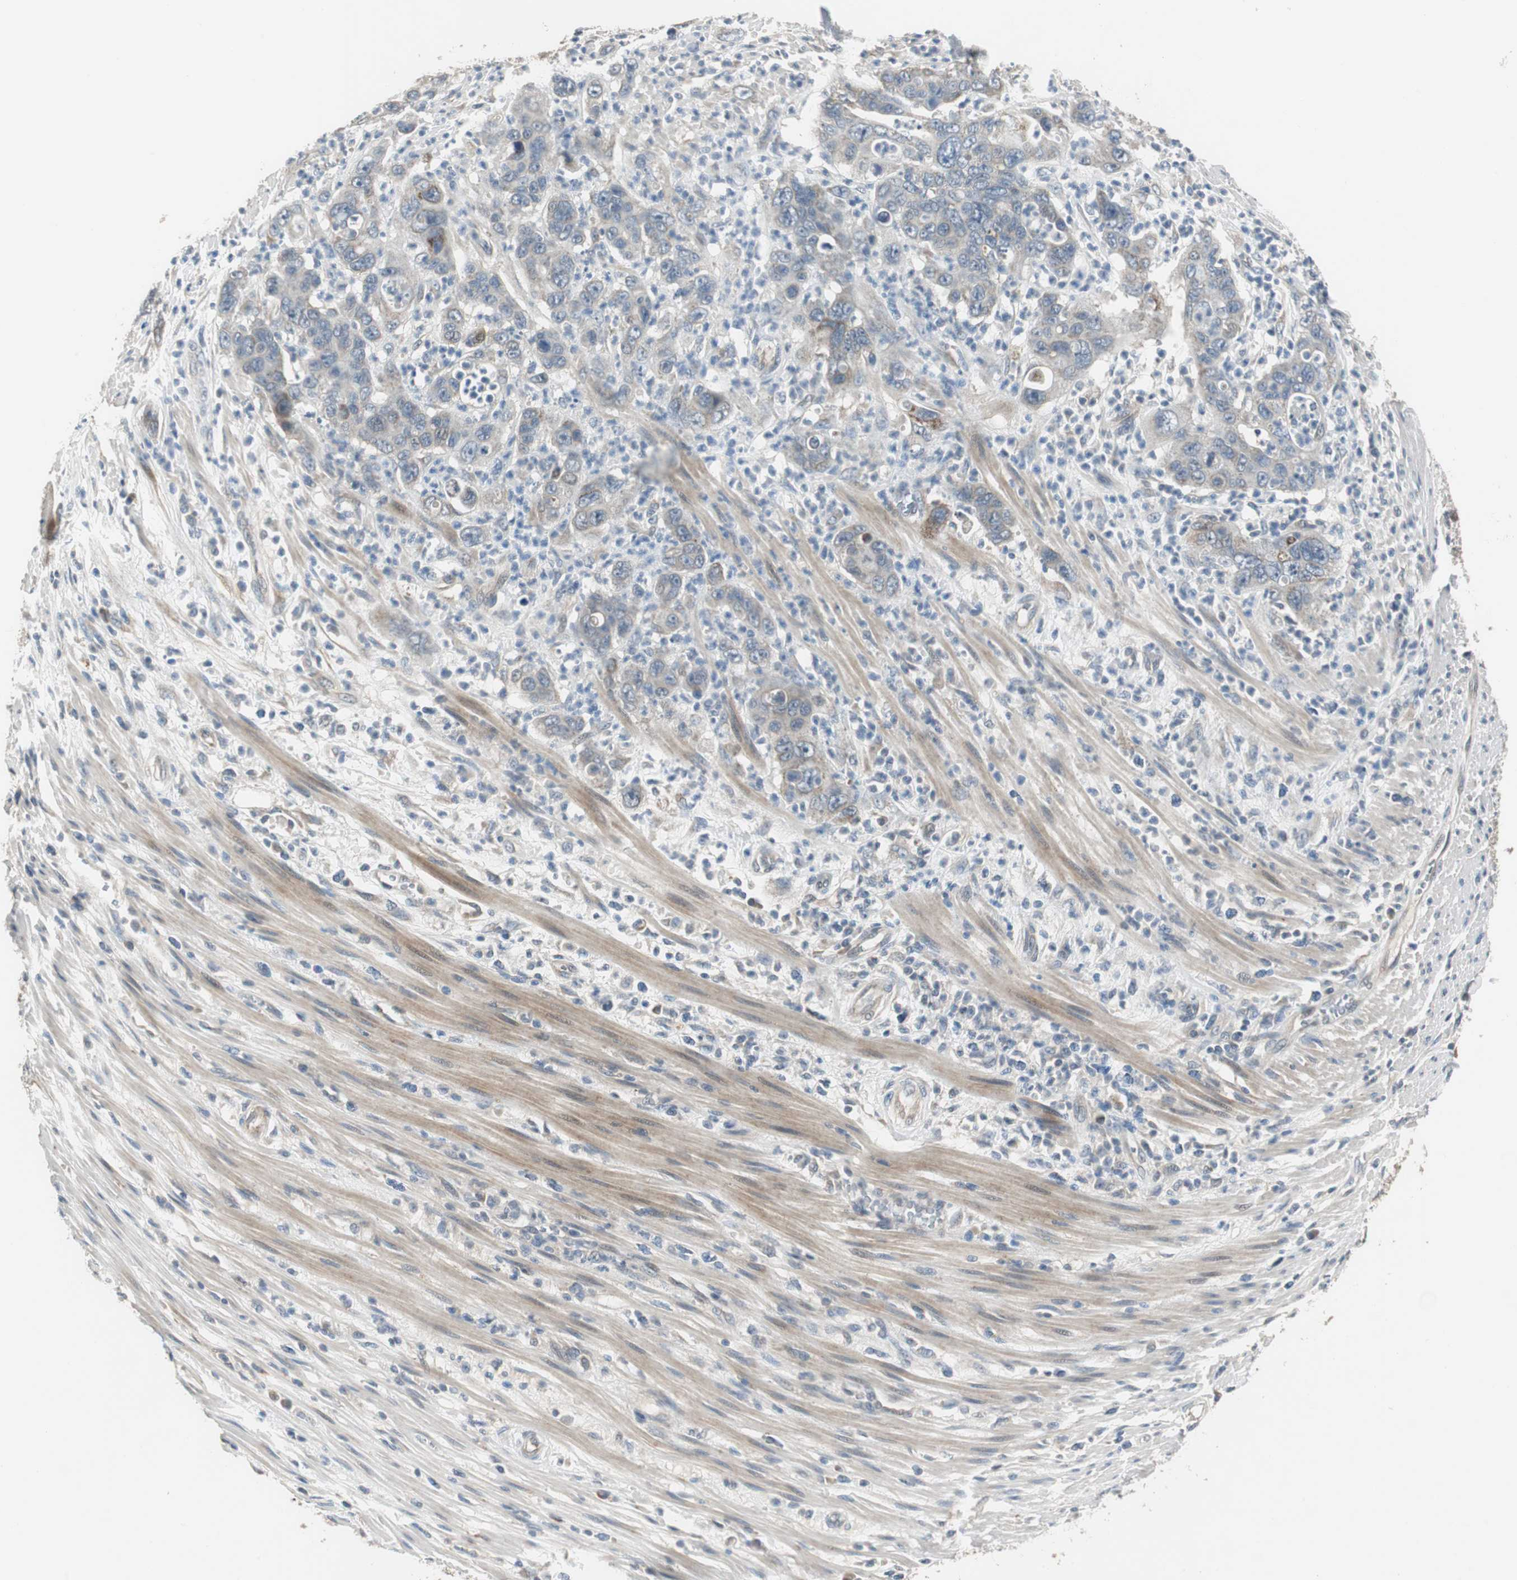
{"staining": {"intensity": "weak", "quantity": ">75%", "location": "cytoplasmic/membranous"}, "tissue": "pancreatic cancer", "cell_type": "Tumor cells", "image_type": "cancer", "snomed": [{"axis": "morphology", "description": "Adenocarcinoma, NOS"}, {"axis": "topography", "description": "Pancreas"}], "caption": "Pancreatic cancer stained with a brown dye exhibits weak cytoplasmic/membranous positive expression in approximately >75% of tumor cells.", "gene": "MYT1", "patient": {"sex": "female", "age": 71}}